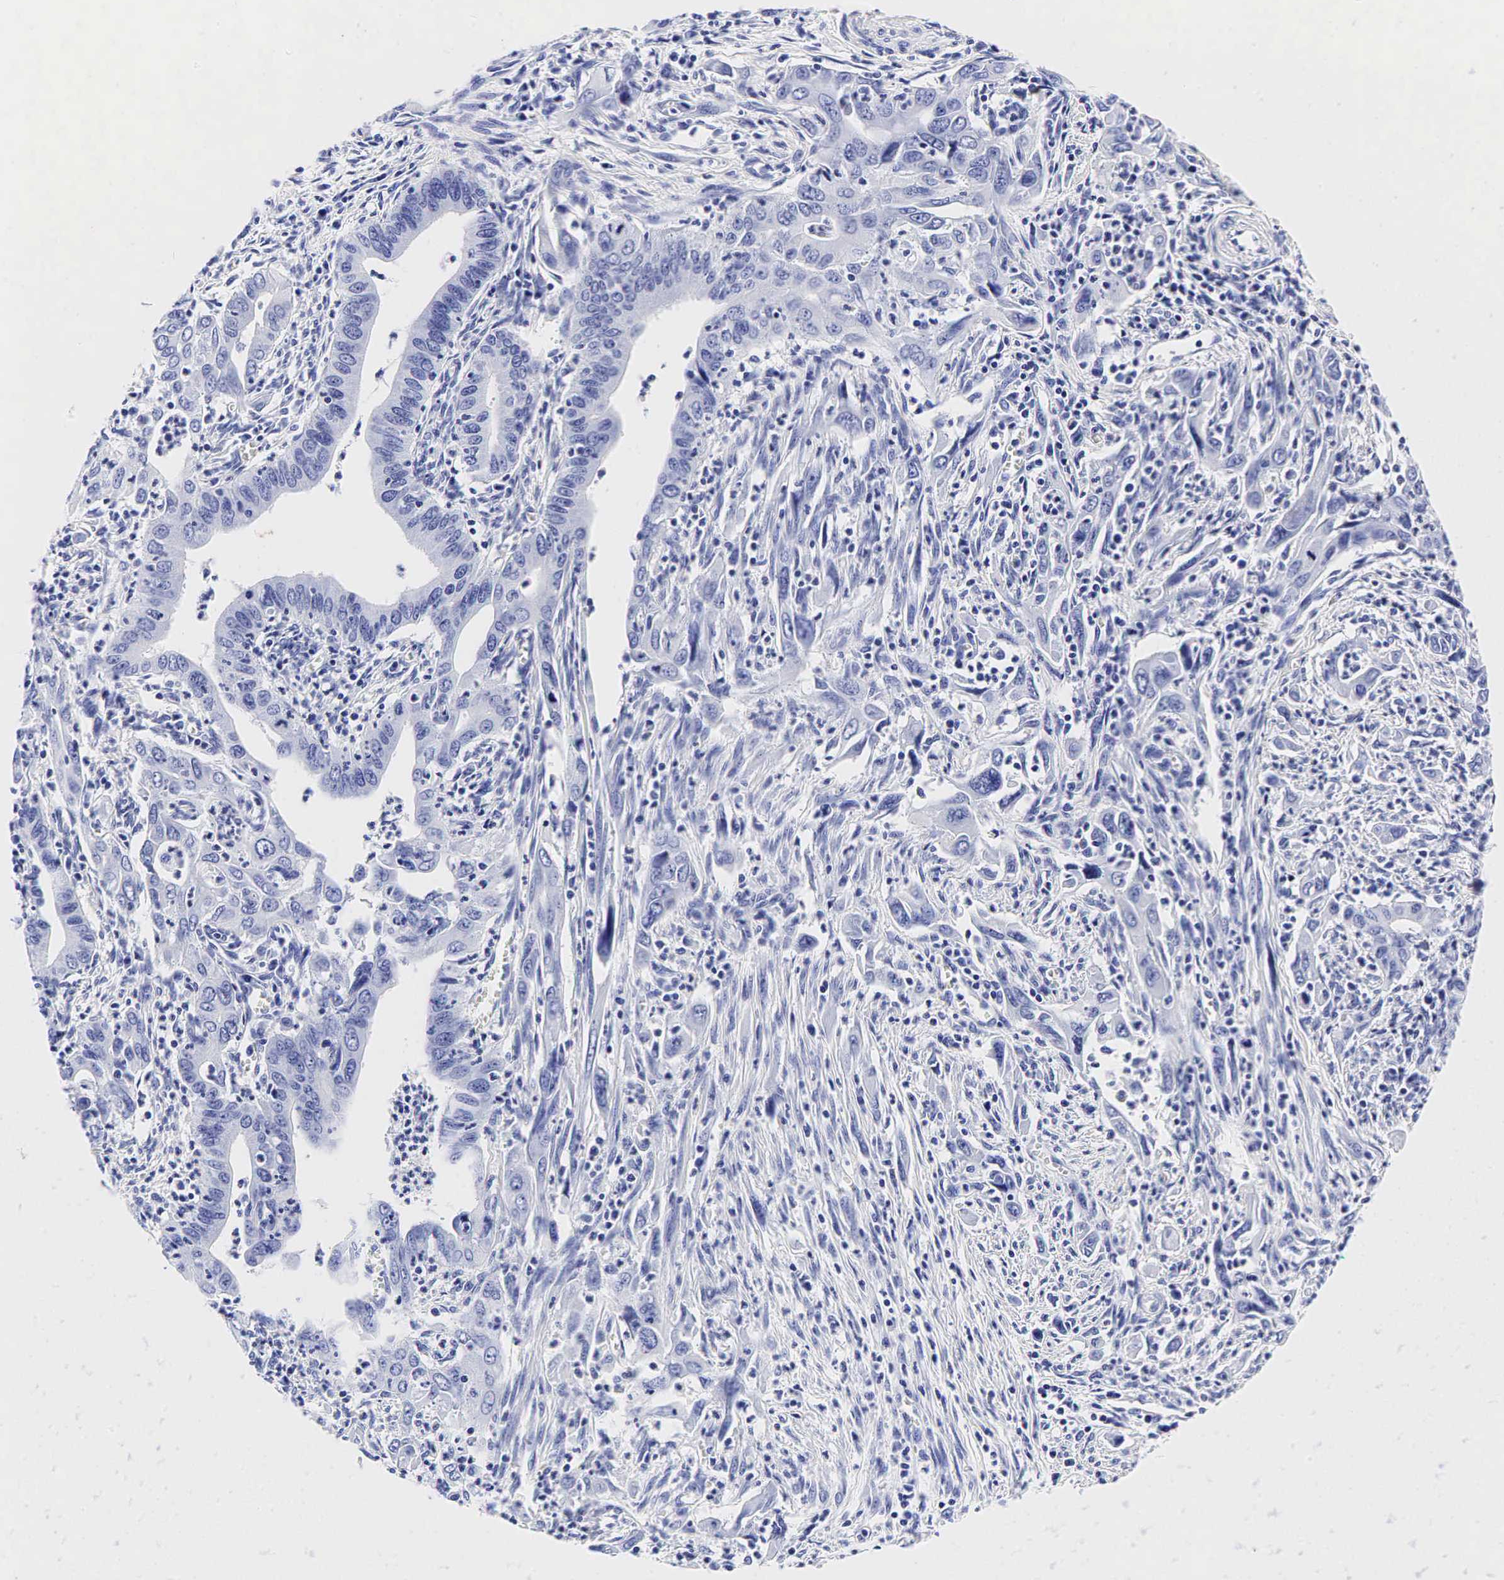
{"staining": {"intensity": "negative", "quantity": "none", "location": "none"}, "tissue": "cervical cancer", "cell_type": "Tumor cells", "image_type": "cancer", "snomed": [{"axis": "morphology", "description": "Normal tissue, NOS"}, {"axis": "morphology", "description": "Adenocarcinoma, NOS"}, {"axis": "topography", "description": "Cervix"}], "caption": "Immunohistochemical staining of adenocarcinoma (cervical) displays no significant expression in tumor cells.", "gene": "GCG", "patient": {"sex": "female", "age": 34}}